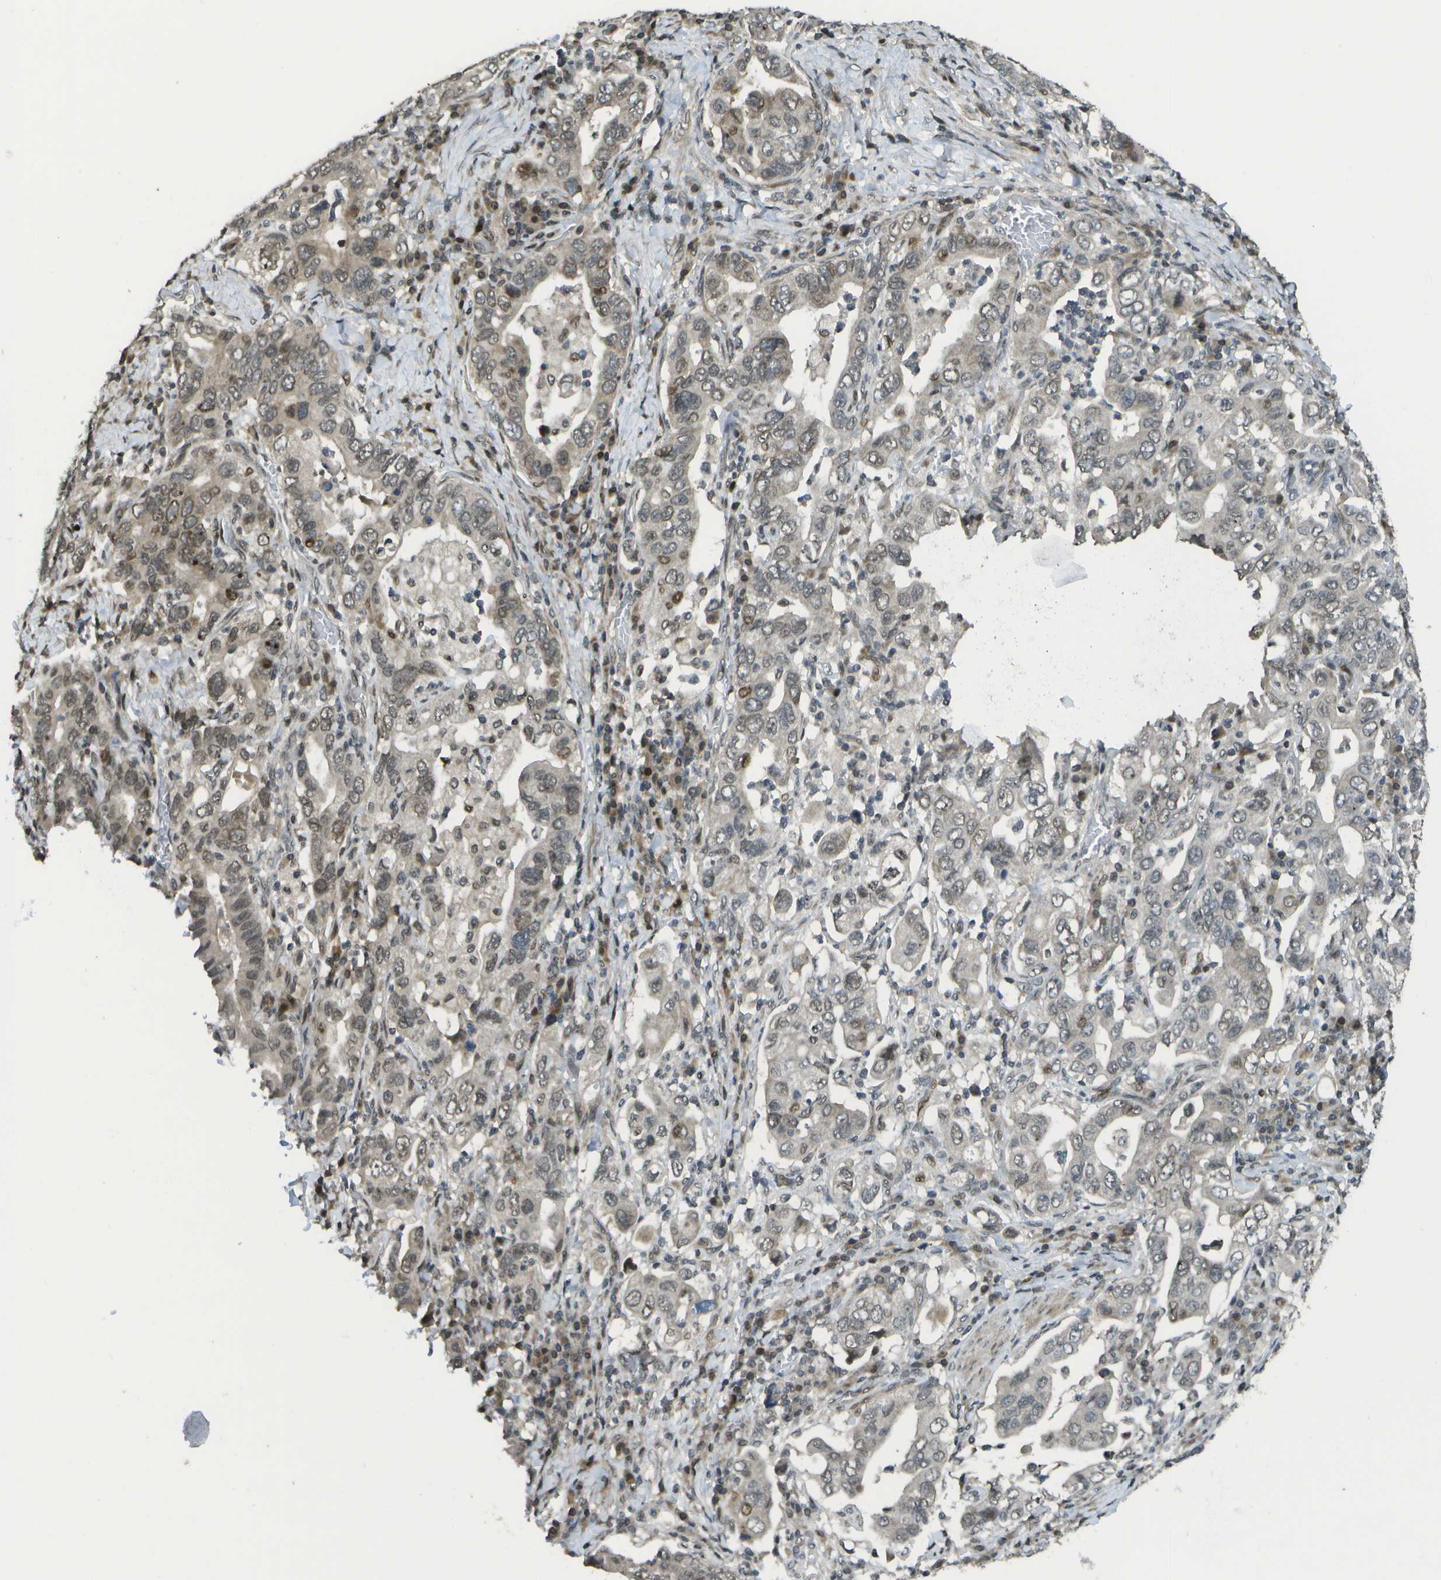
{"staining": {"intensity": "weak", "quantity": "25%-75%", "location": "cytoplasmic/membranous,nuclear"}, "tissue": "stomach cancer", "cell_type": "Tumor cells", "image_type": "cancer", "snomed": [{"axis": "morphology", "description": "Adenocarcinoma, NOS"}, {"axis": "topography", "description": "Stomach, upper"}], "caption": "This is an image of immunohistochemistry staining of stomach adenocarcinoma, which shows weak staining in the cytoplasmic/membranous and nuclear of tumor cells.", "gene": "KAT5", "patient": {"sex": "male", "age": 62}}